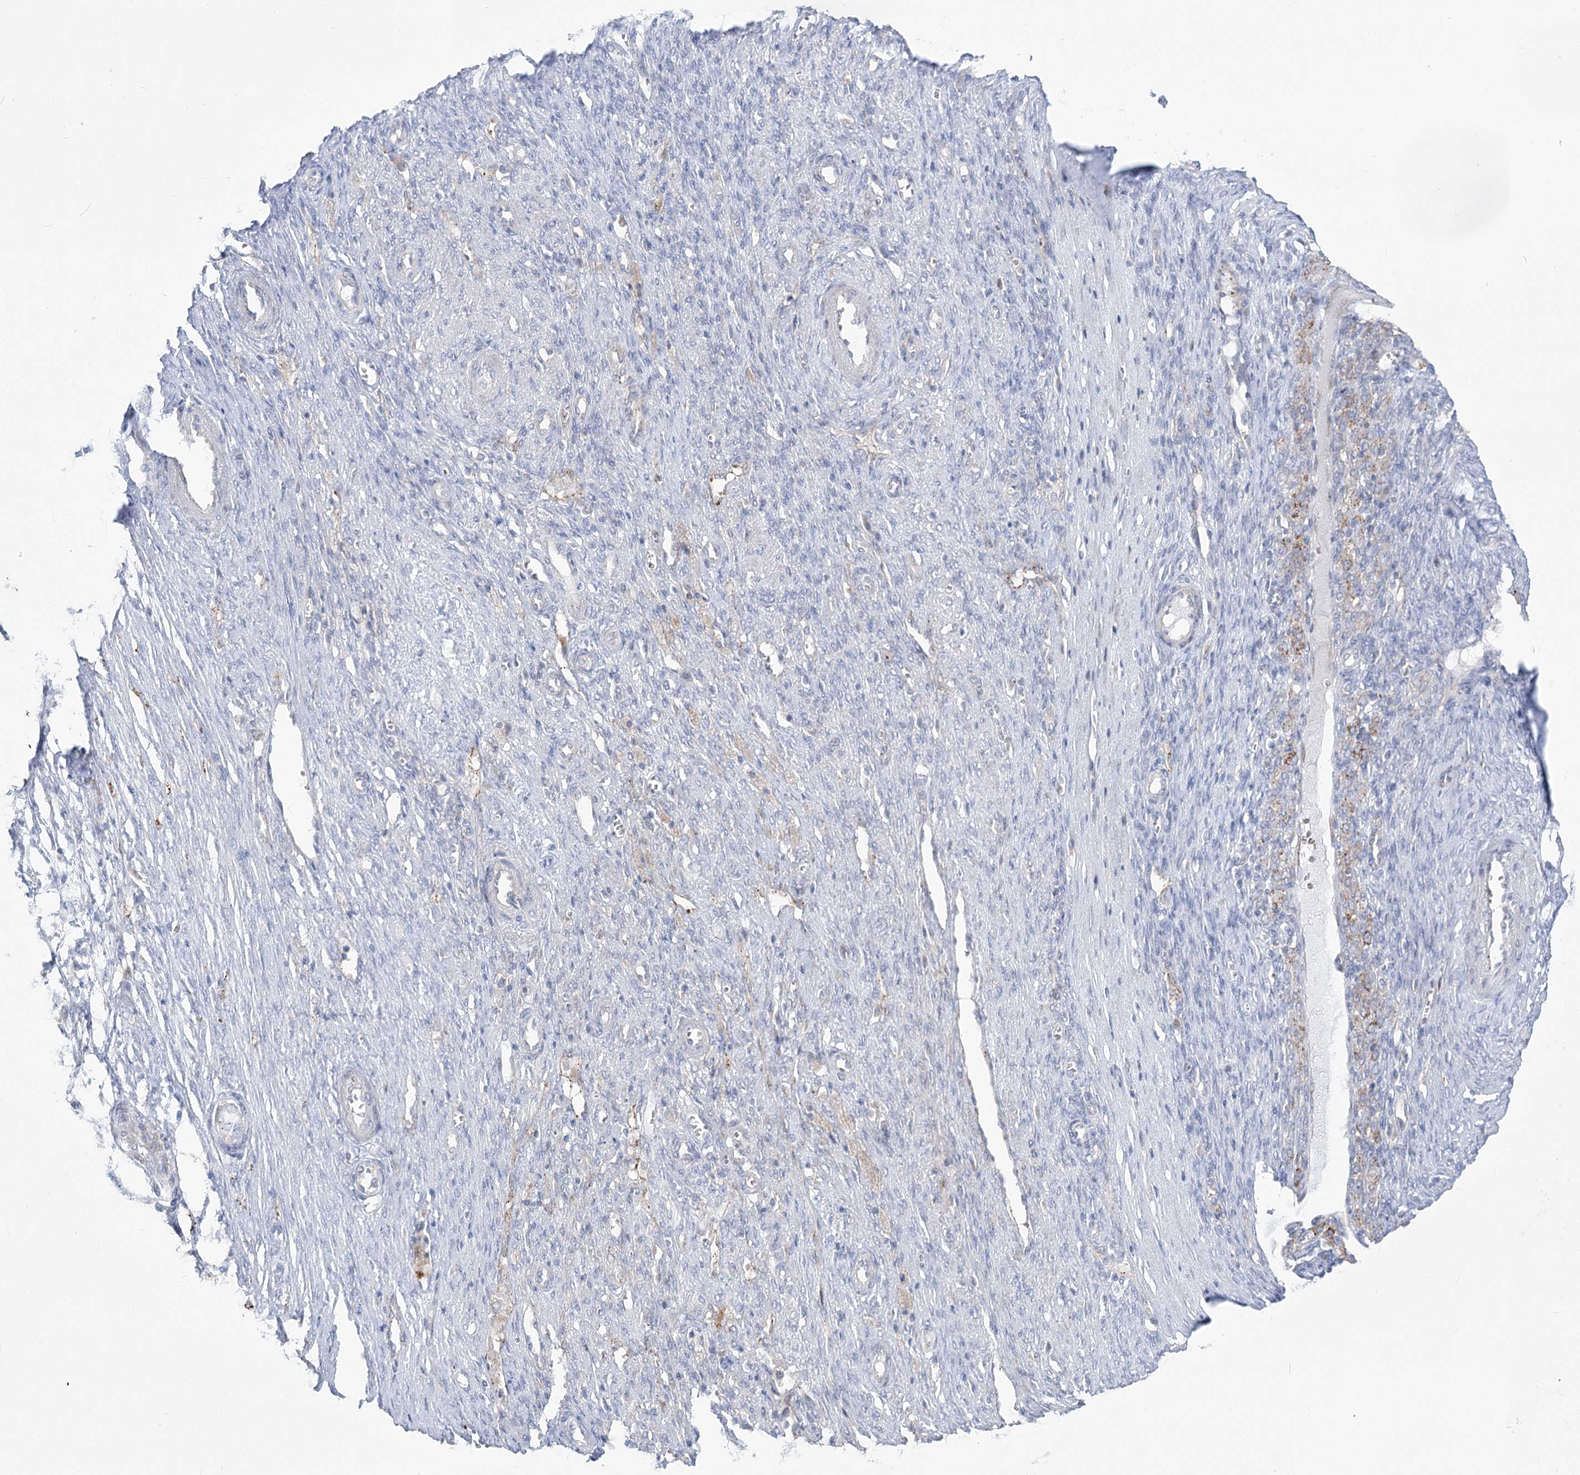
{"staining": {"intensity": "weak", "quantity": "<25%", "location": "cytoplasmic/membranous"}, "tissue": "ovarian cancer", "cell_type": "Tumor cells", "image_type": "cancer", "snomed": [{"axis": "morphology", "description": "Cystadenocarcinoma, serous, NOS"}, {"axis": "topography", "description": "Ovary"}], "caption": "Human ovarian cancer stained for a protein using IHC reveals no expression in tumor cells.", "gene": "SIAE", "patient": {"sex": "female", "age": 44}}